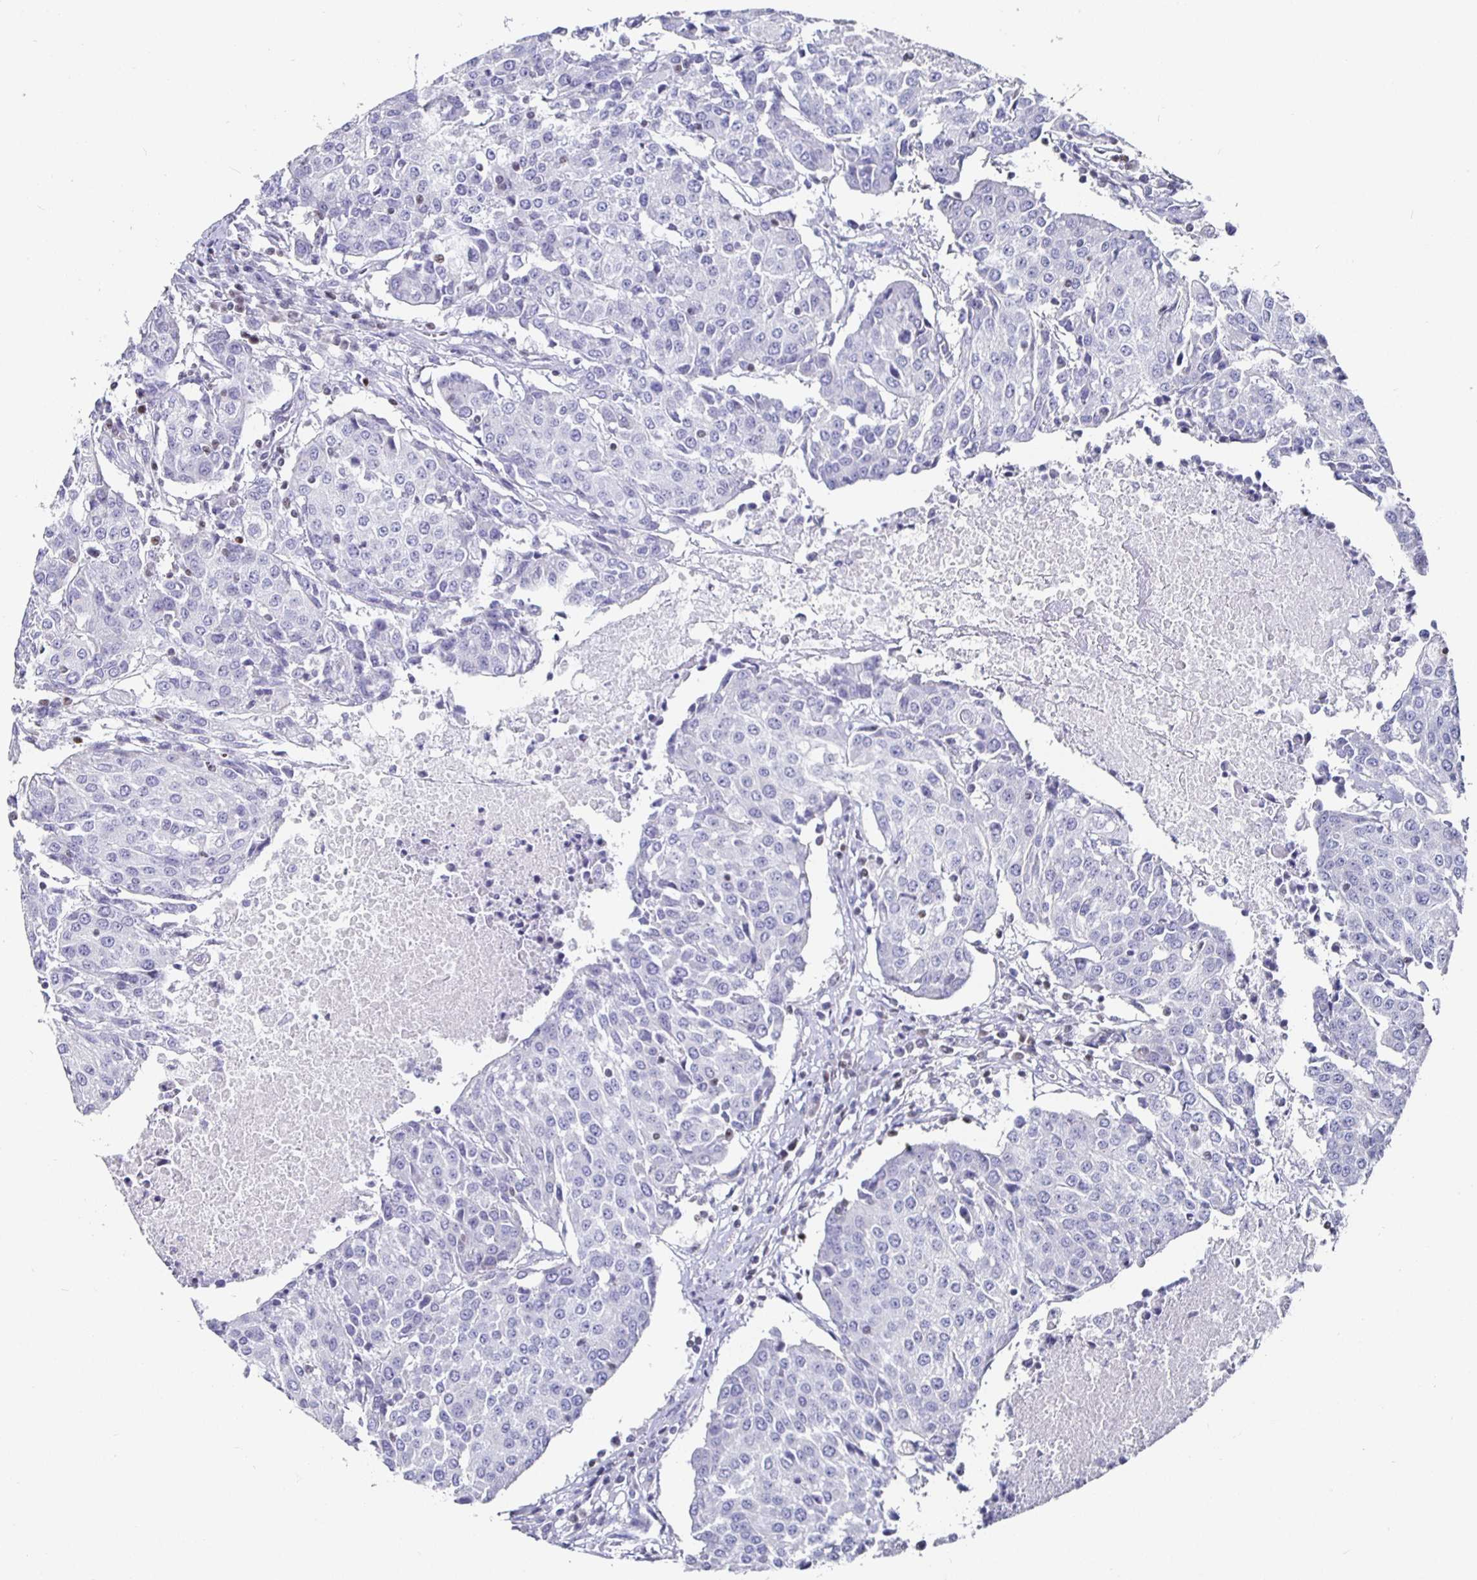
{"staining": {"intensity": "negative", "quantity": "none", "location": "none"}, "tissue": "urothelial cancer", "cell_type": "Tumor cells", "image_type": "cancer", "snomed": [{"axis": "morphology", "description": "Urothelial carcinoma, High grade"}, {"axis": "topography", "description": "Urinary bladder"}], "caption": "Tumor cells show no significant staining in urothelial carcinoma (high-grade).", "gene": "RUNX2", "patient": {"sex": "female", "age": 85}}